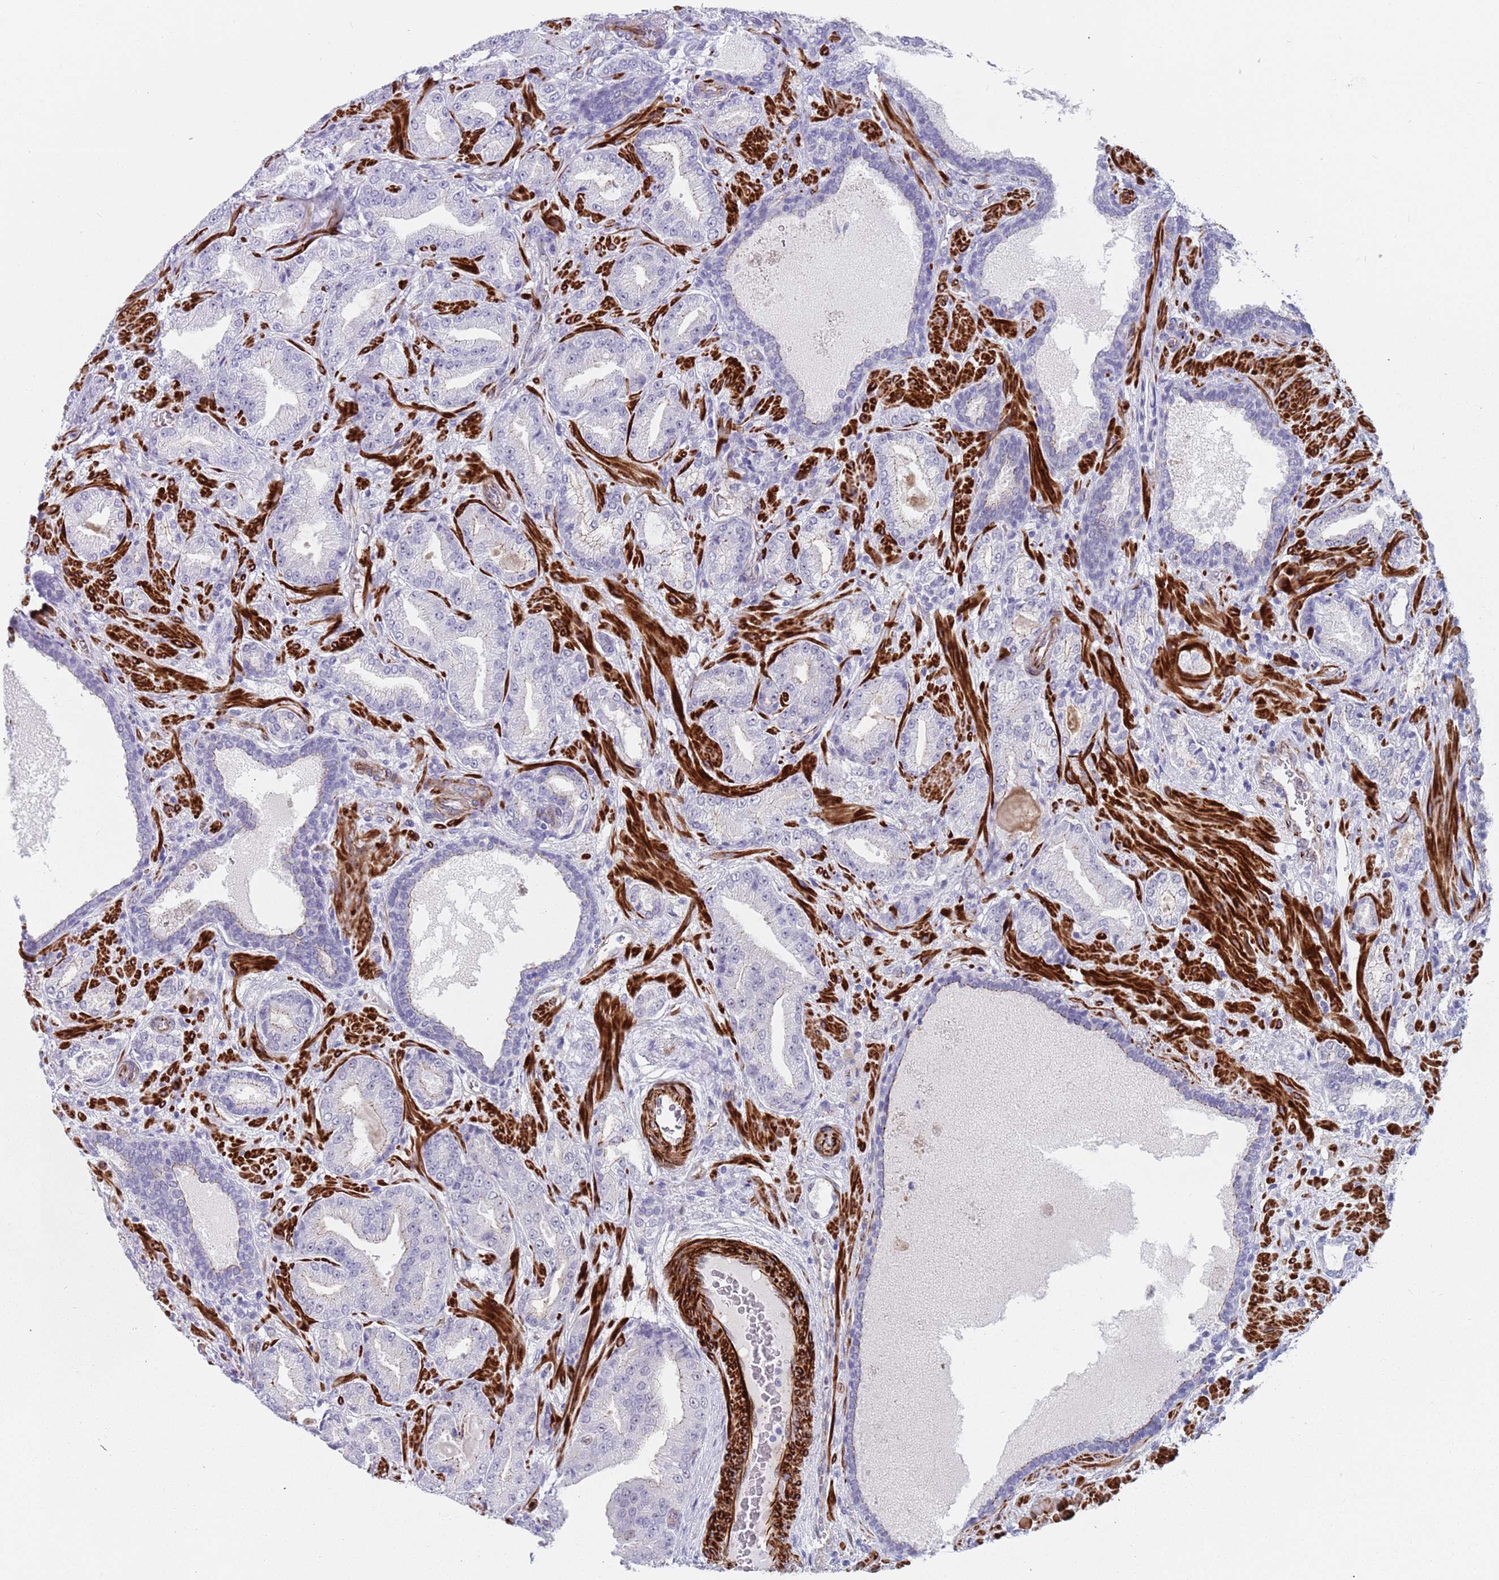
{"staining": {"intensity": "negative", "quantity": "none", "location": "none"}, "tissue": "prostate cancer", "cell_type": "Tumor cells", "image_type": "cancer", "snomed": [{"axis": "morphology", "description": "Adenocarcinoma, High grade"}, {"axis": "topography", "description": "Prostate"}], "caption": "Immunohistochemistry histopathology image of neoplastic tissue: prostate cancer (high-grade adenocarcinoma) stained with DAB exhibits no significant protein staining in tumor cells. (Brightfield microscopy of DAB immunohistochemistry at high magnification).", "gene": "OR5A2", "patient": {"sex": "male", "age": 68}}